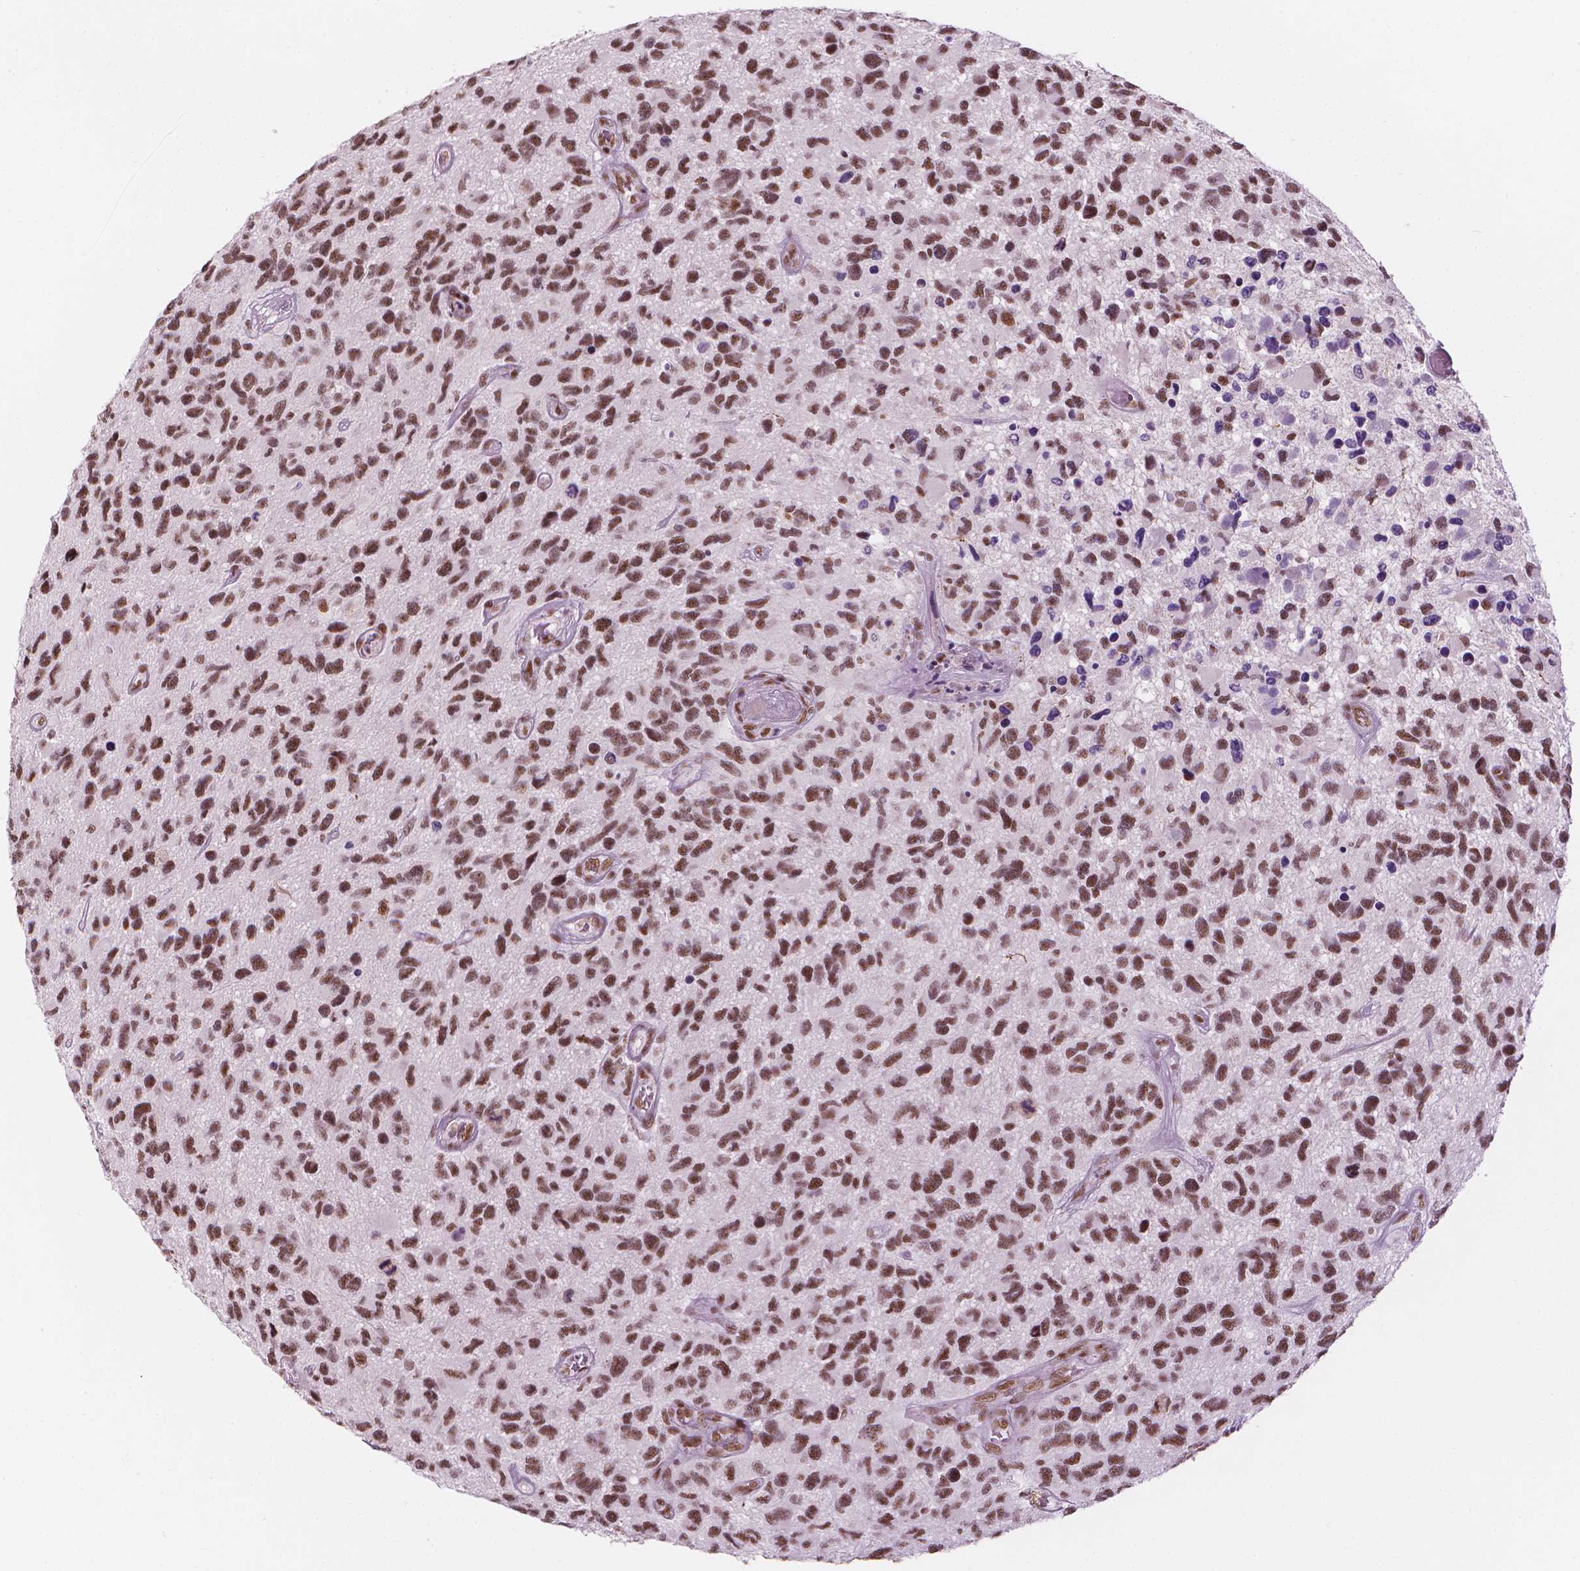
{"staining": {"intensity": "strong", "quantity": ">75%", "location": "nuclear"}, "tissue": "glioma", "cell_type": "Tumor cells", "image_type": "cancer", "snomed": [{"axis": "morphology", "description": "Glioma, malignant, NOS"}, {"axis": "morphology", "description": "Glioma, malignant, High grade"}, {"axis": "topography", "description": "Brain"}], "caption": "Tumor cells reveal high levels of strong nuclear positivity in approximately >75% of cells in human malignant glioma.", "gene": "ELF2", "patient": {"sex": "female", "age": 71}}